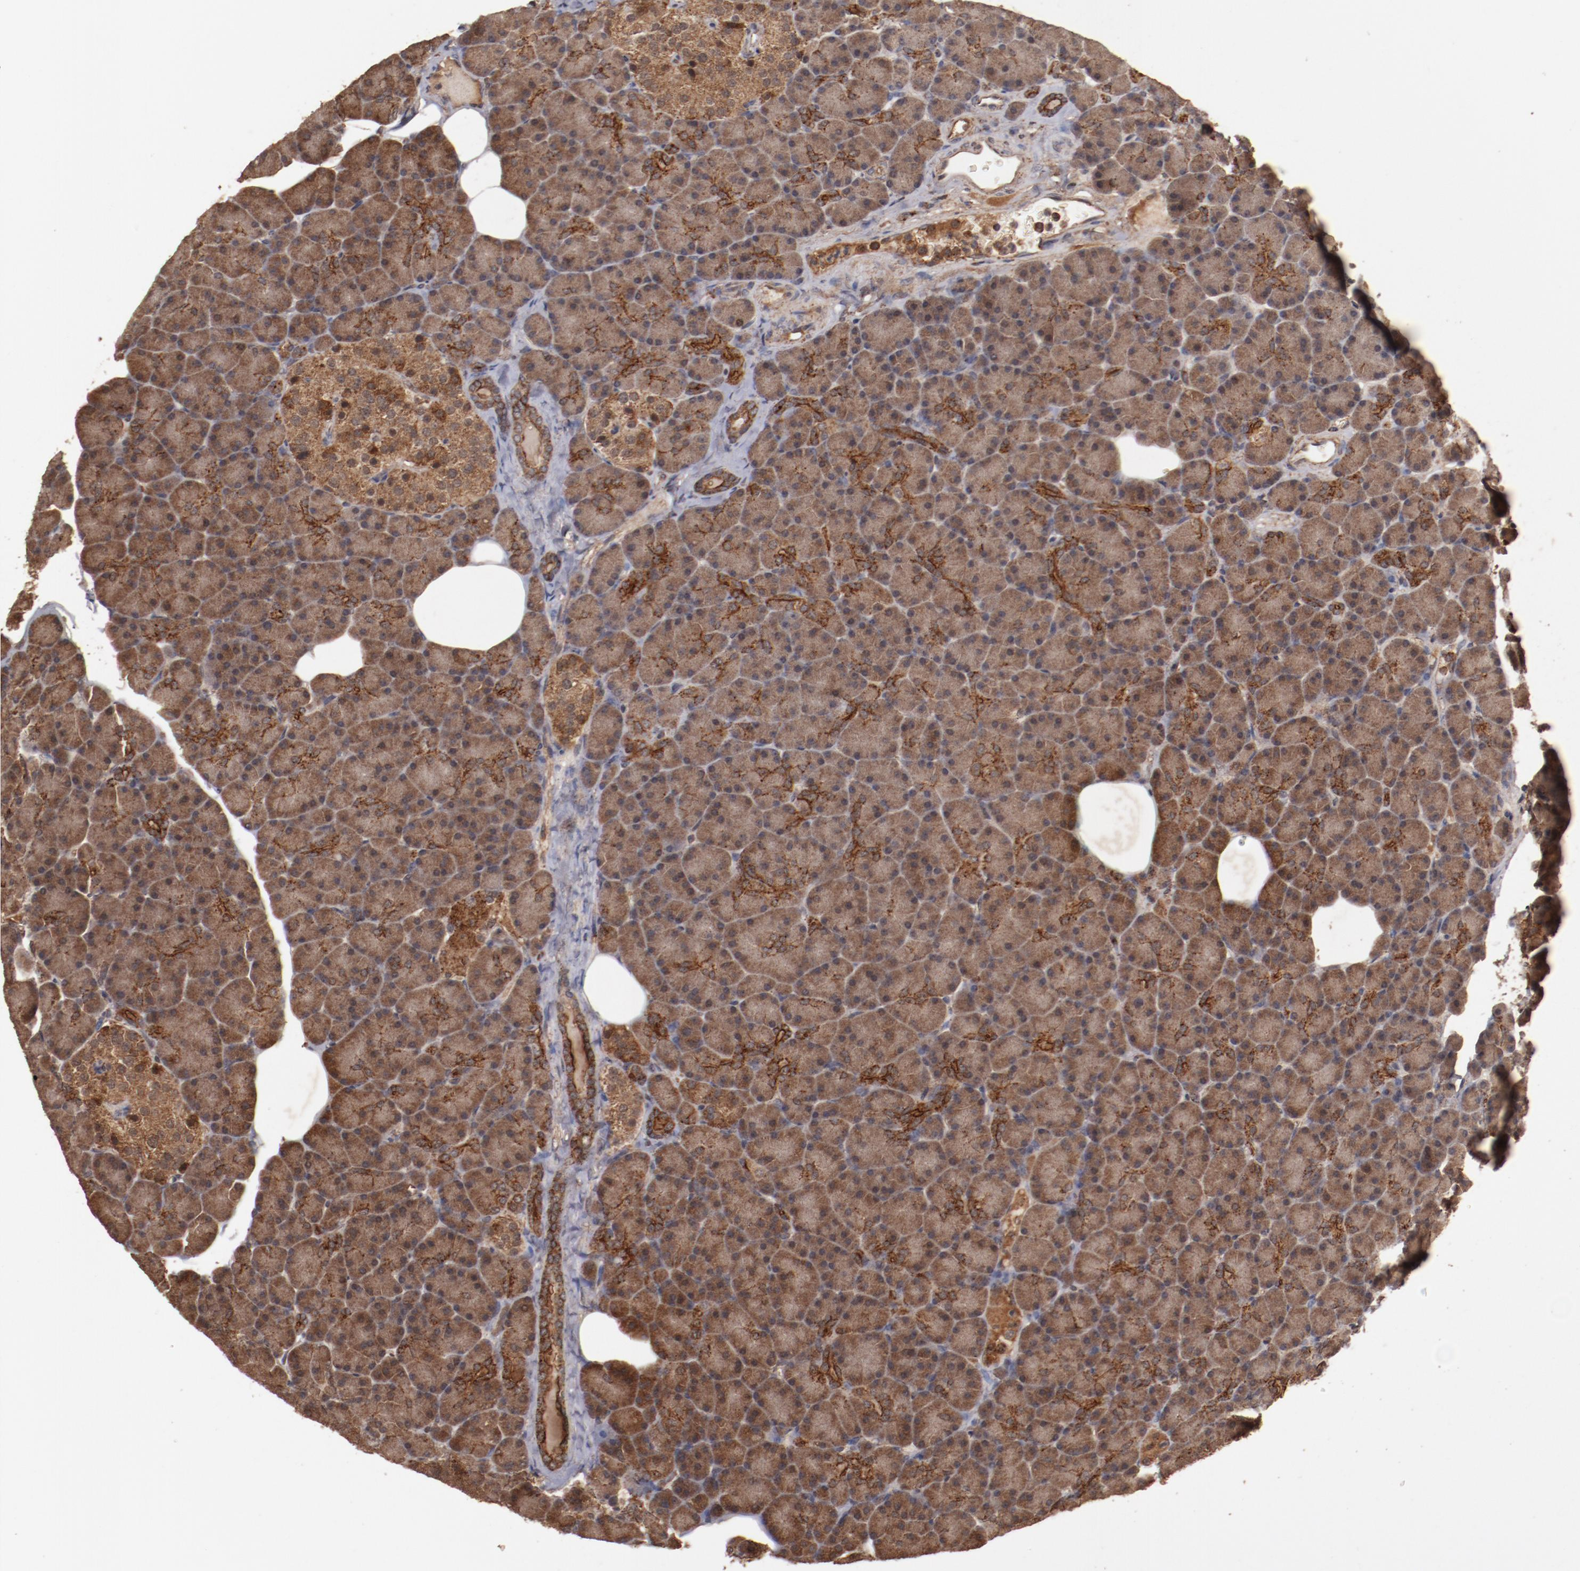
{"staining": {"intensity": "moderate", "quantity": ">75%", "location": "cytoplasmic/membranous"}, "tissue": "pancreas", "cell_type": "Exocrine glandular cells", "image_type": "normal", "snomed": [{"axis": "morphology", "description": "Normal tissue, NOS"}, {"axis": "topography", "description": "Pancreas"}], "caption": "A micrograph of human pancreas stained for a protein reveals moderate cytoplasmic/membranous brown staining in exocrine glandular cells. (IHC, brightfield microscopy, high magnification).", "gene": "TENM1", "patient": {"sex": "female", "age": 43}}